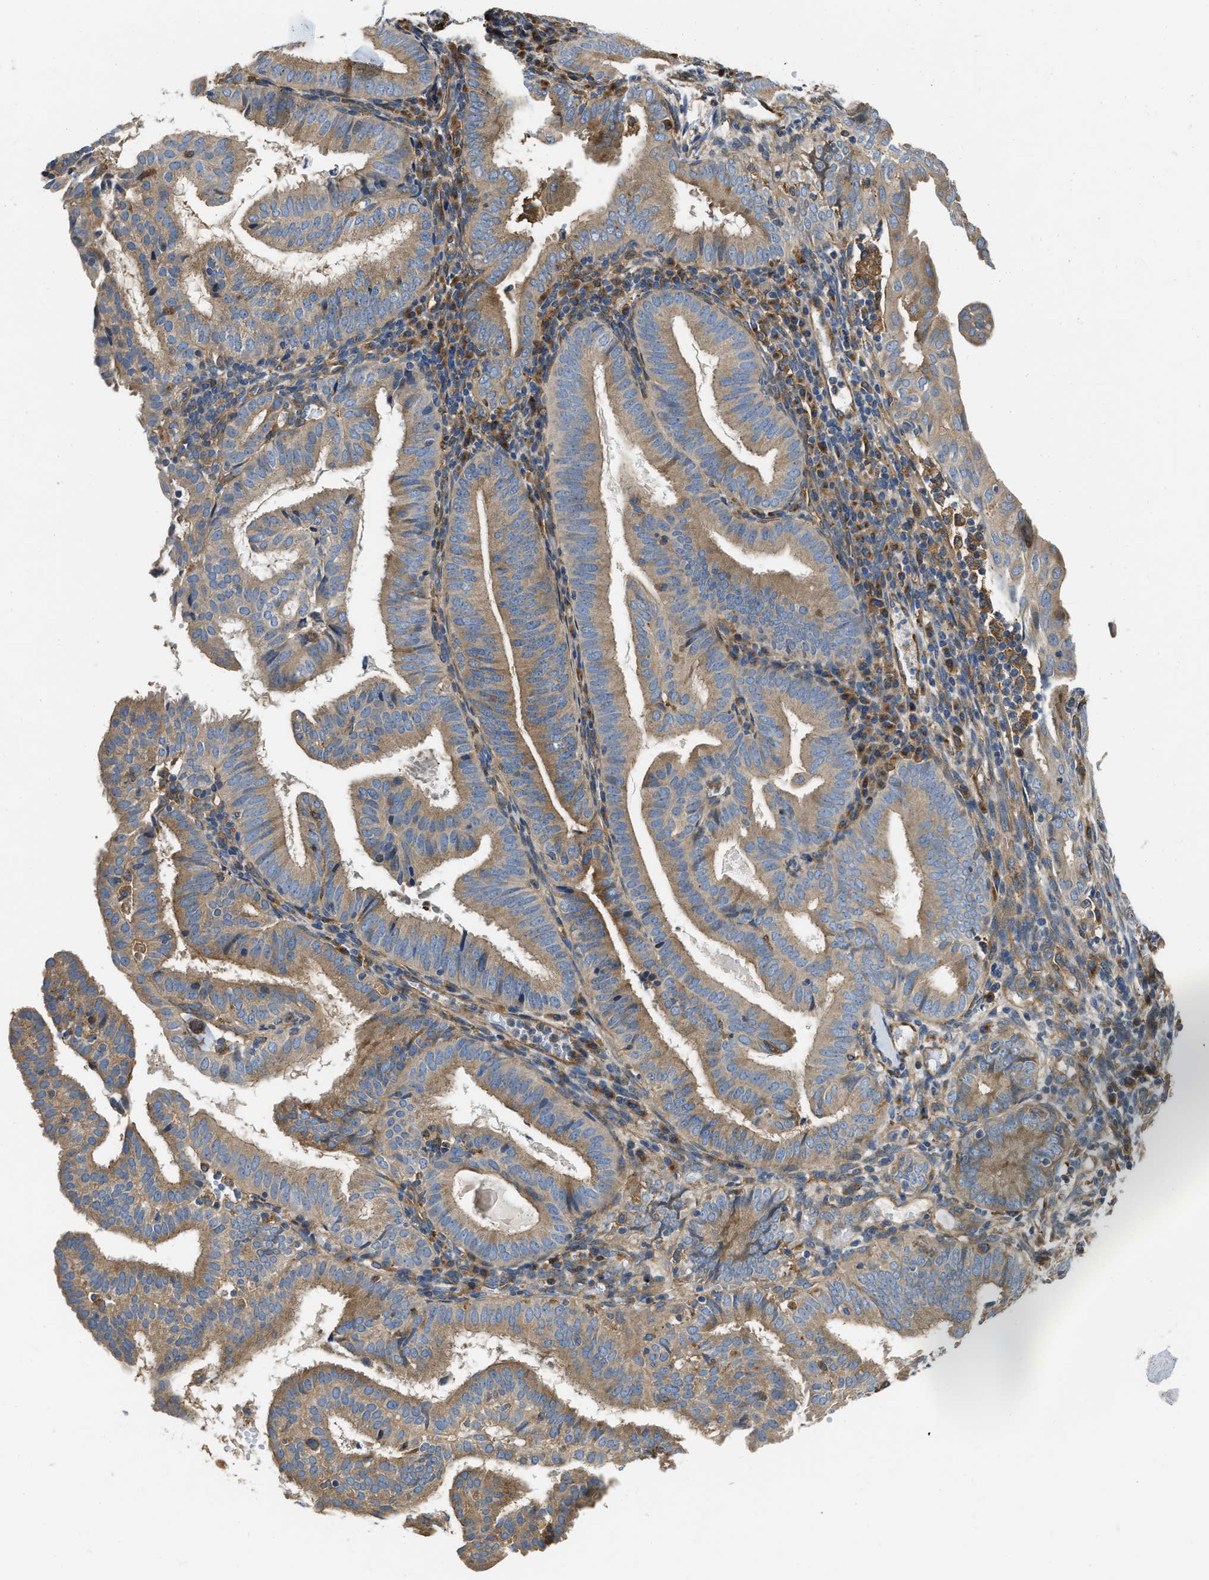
{"staining": {"intensity": "moderate", "quantity": ">75%", "location": "cytoplasmic/membranous"}, "tissue": "endometrial cancer", "cell_type": "Tumor cells", "image_type": "cancer", "snomed": [{"axis": "morphology", "description": "Adenocarcinoma, NOS"}, {"axis": "topography", "description": "Endometrium"}], "caption": "A medium amount of moderate cytoplasmic/membranous positivity is appreciated in approximately >75% of tumor cells in endometrial adenocarcinoma tissue. (DAB (3,3'-diaminobenzidine) = brown stain, brightfield microscopy at high magnification).", "gene": "FLNB", "patient": {"sex": "female", "age": 58}}